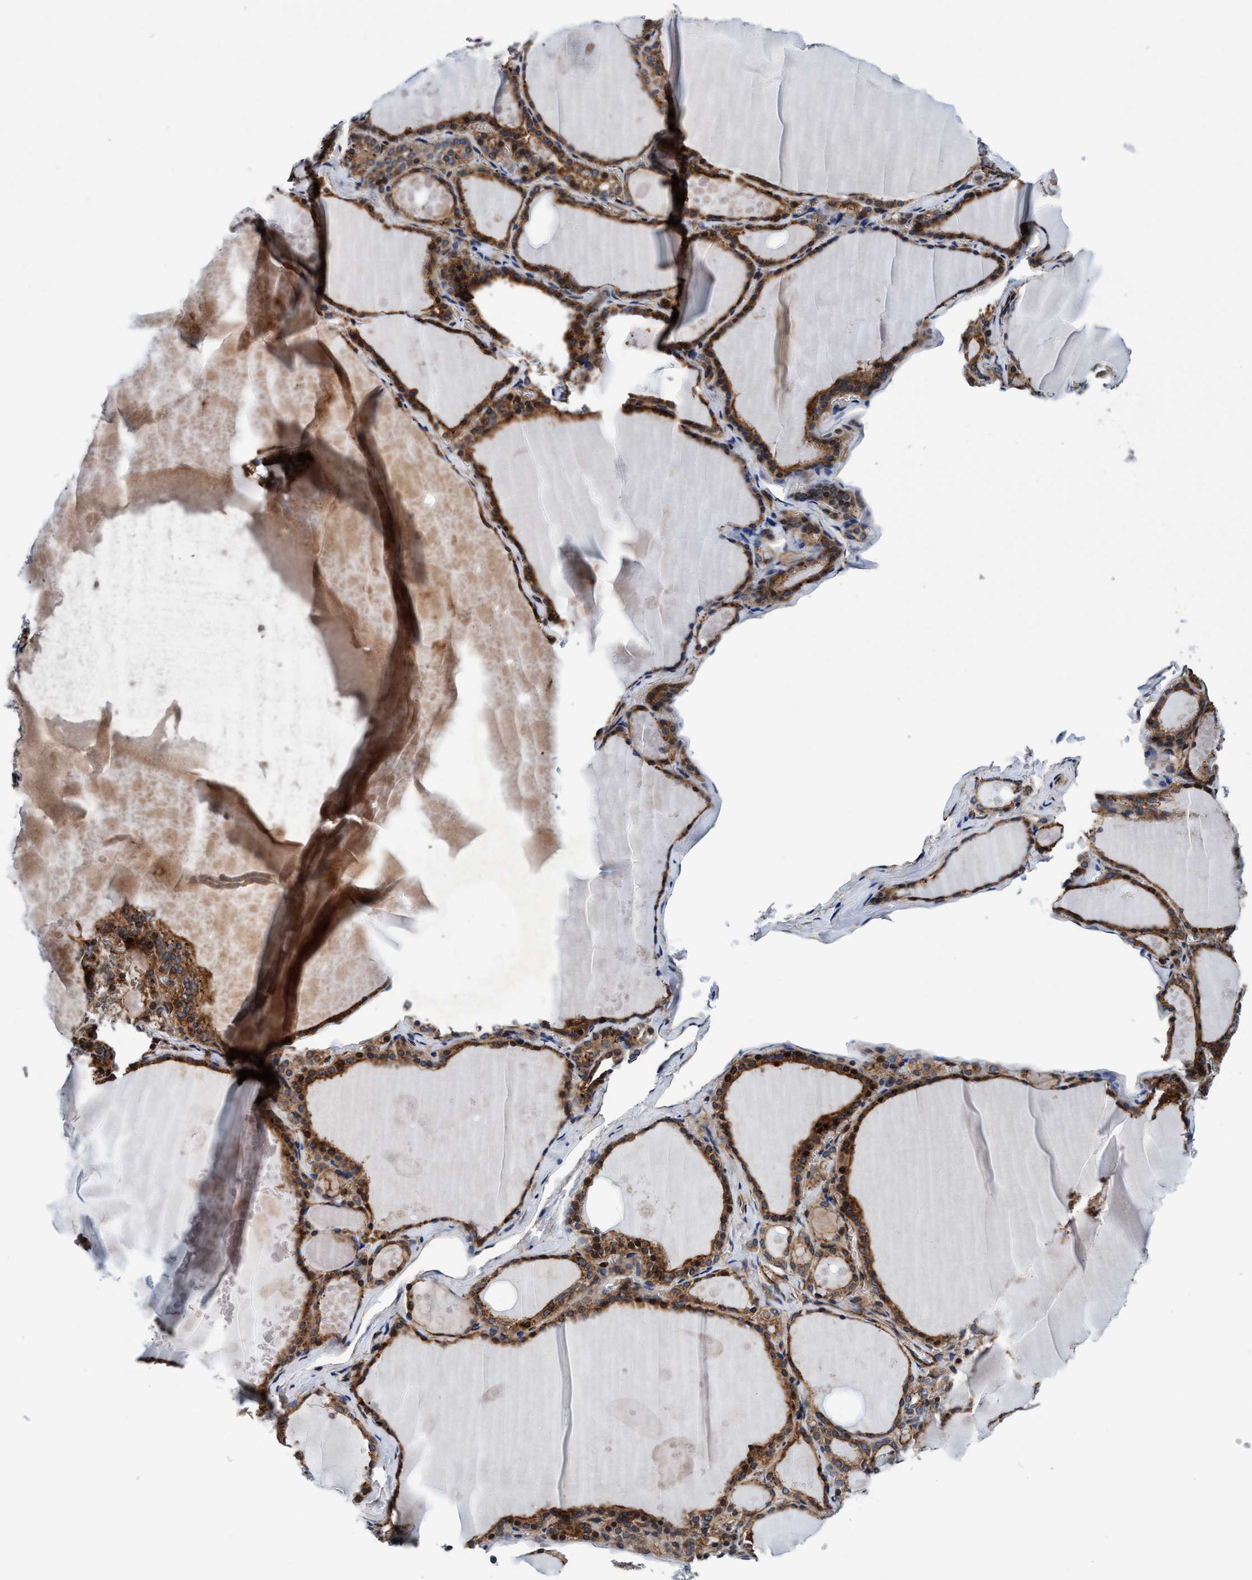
{"staining": {"intensity": "moderate", "quantity": ">75%", "location": "cytoplasmic/membranous"}, "tissue": "thyroid gland", "cell_type": "Glandular cells", "image_type": "normal", "snomed": [{"axis": "morphology", "description": "Normal tissue, NOS"}, {"axis": "topography", "description": "Thyroid gland"}], "caption": "Immunohistochemistry histopathology image of benign human thyroid gland stained for a protein (brown), which displays medium levels of moderate cytoplasmic/membranous staining in approximately >75% of glandular cells.", "gene": "MCM3AP", "patient": {"sex": "male", "age": 56}}